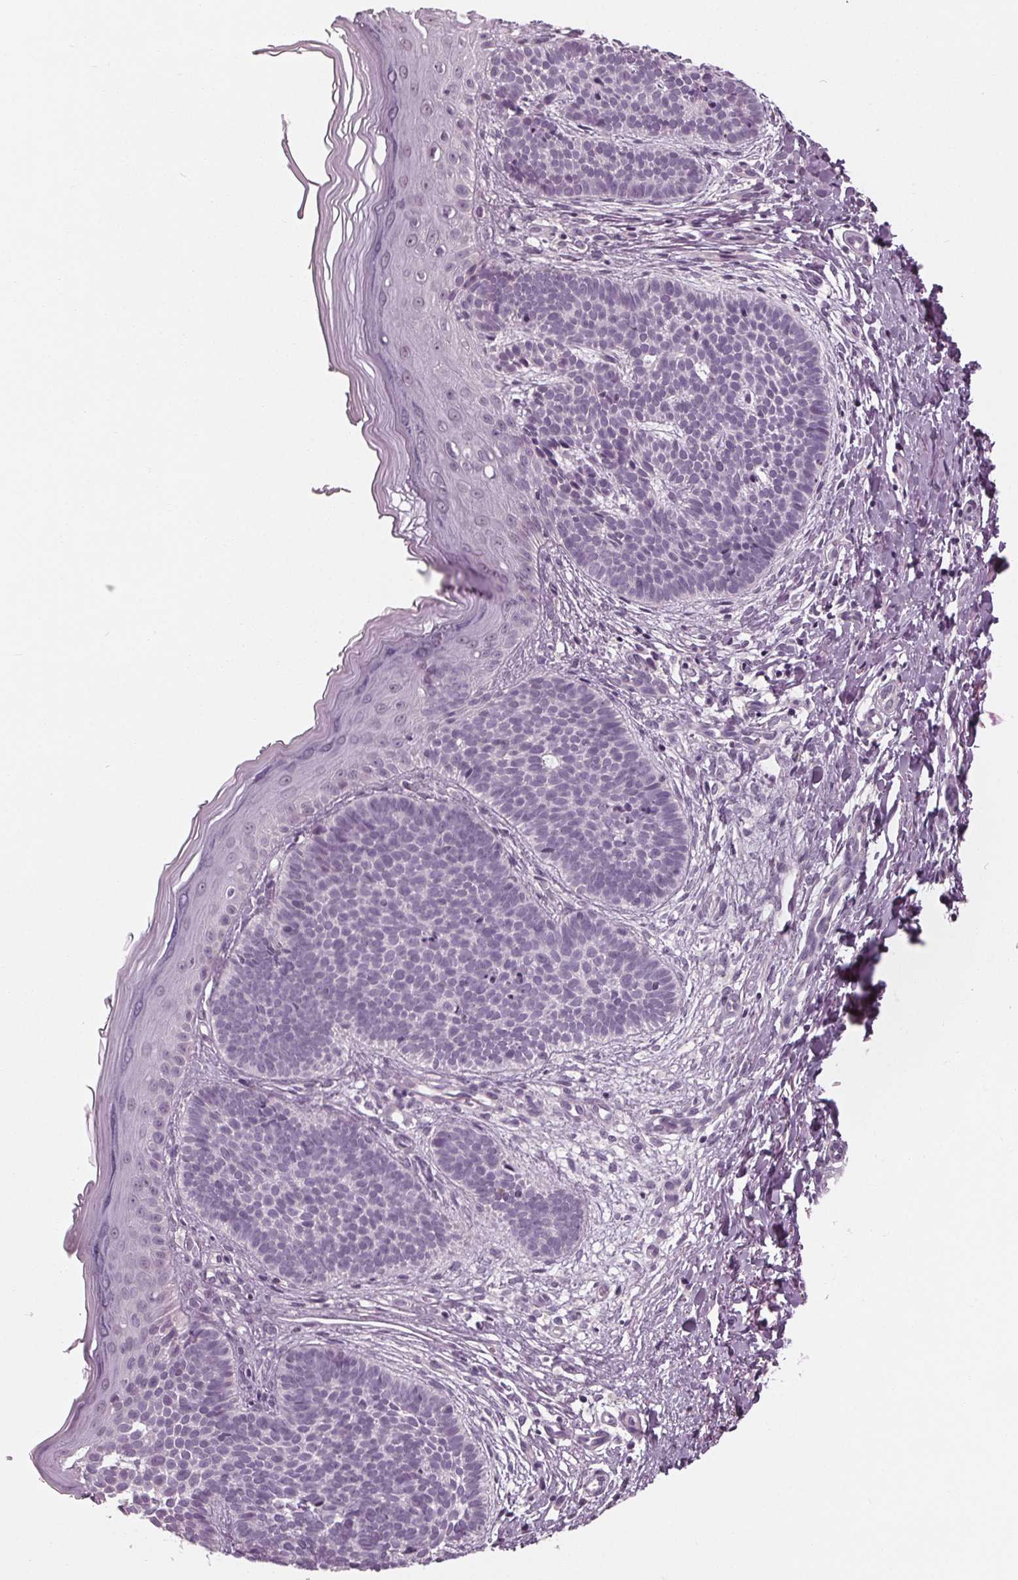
{"staining": {"intensity": "negative", "quantity": "none", "location": "none"}, "tissue": "skin cancer", "cell_type": "Tumor cells", "image_type": "cancer", "snomed": [{"axis": "morphology", "description": "Basal cell carcinoma"}, {"axis": "topography", "description": "Skin"}], "caption": "A histopathology image of basal cell carcinoma (skin) stained for a protein exhibits no brown staining in tumor cells.", "gene": "TNNC2", "patient": {"sex": "female", "age": 70}}